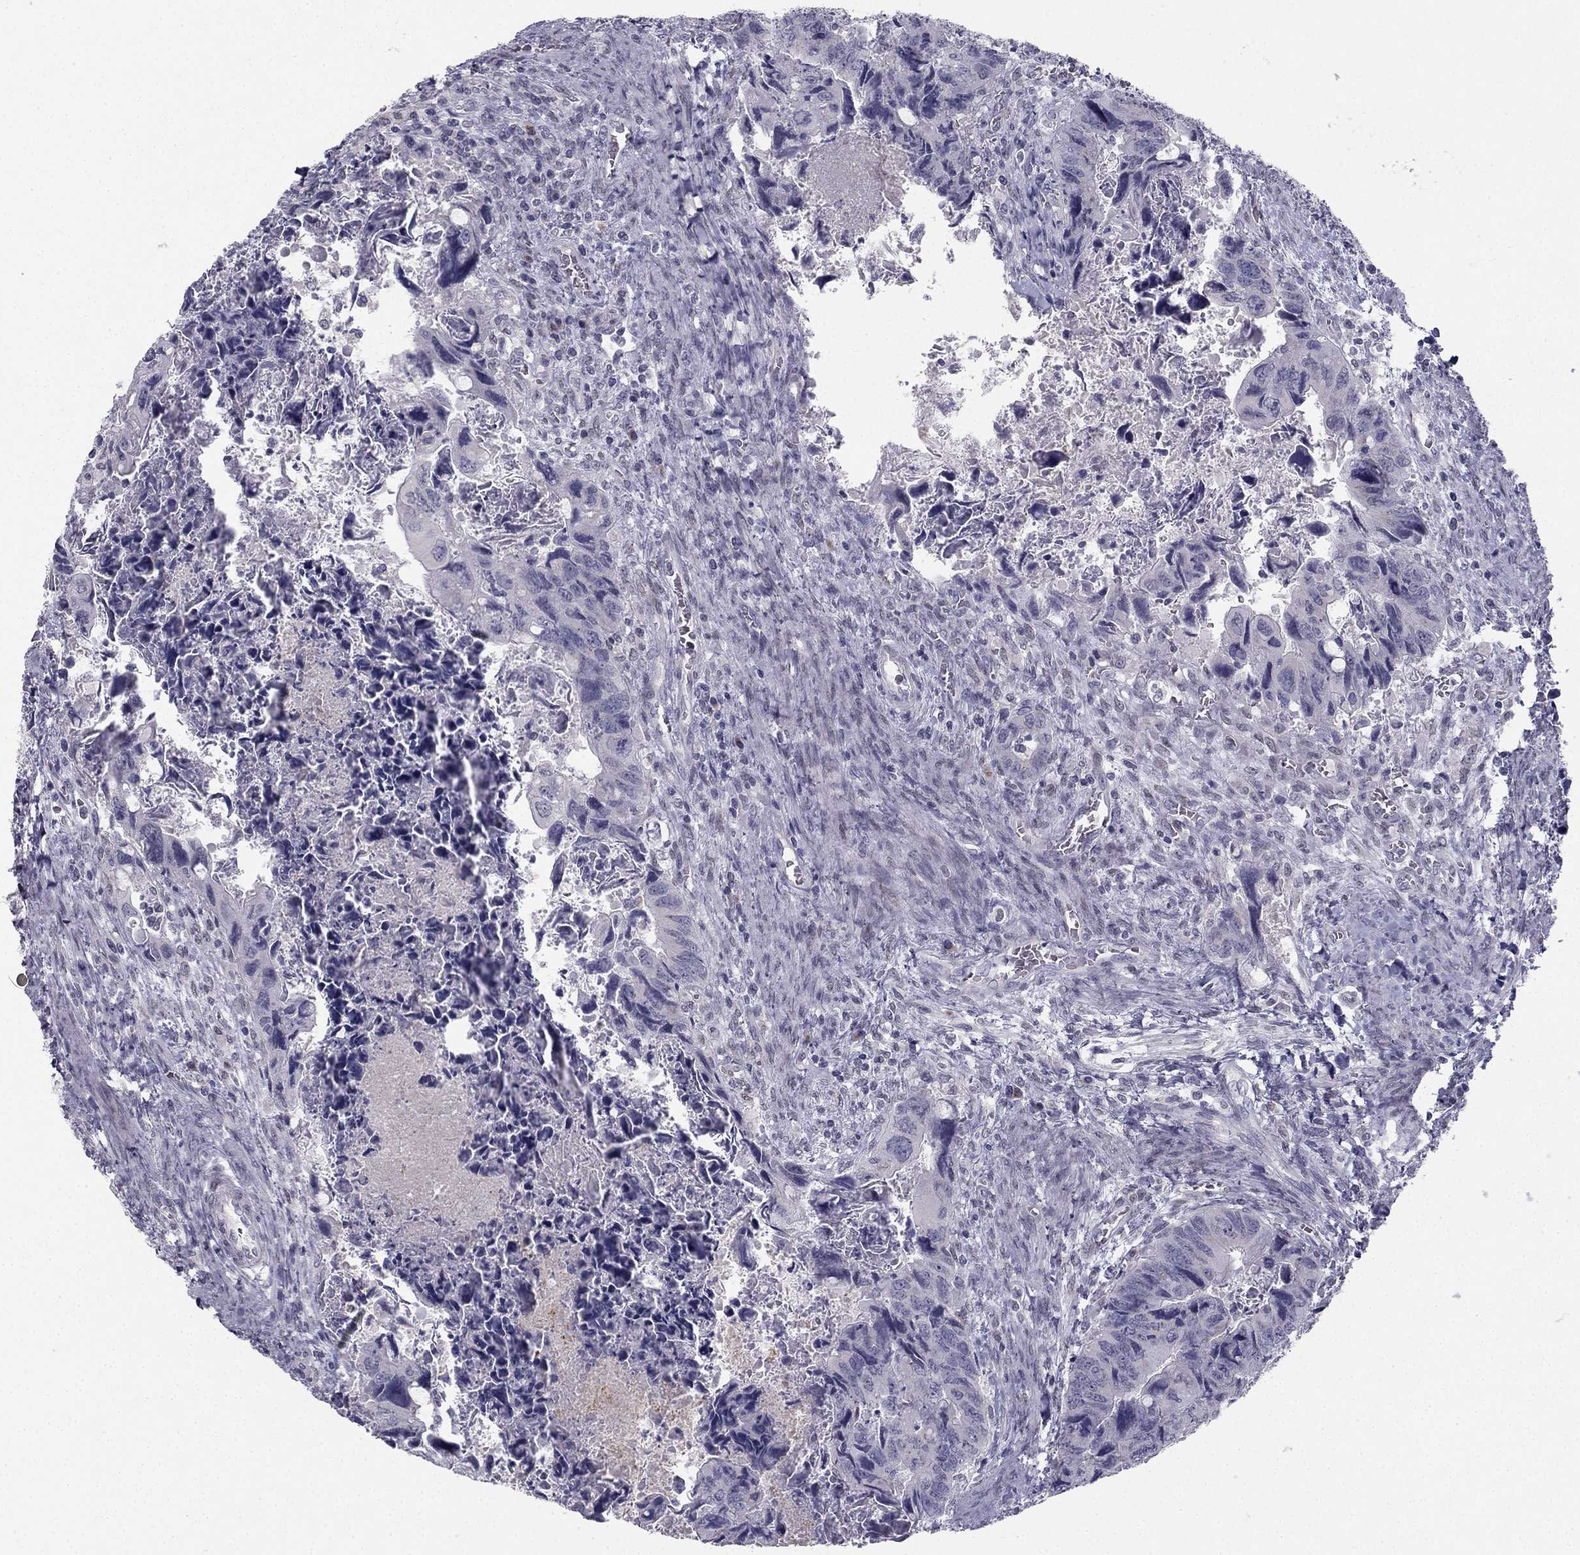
{"staining": {"intensity": "negative", "quantity": "none", "location": "none"}, "tissue": "colorectal cancer", "cell_type": "Tumor cells", "image_type": "cancer", "snomed": [{"axis": "morphology", "description": "Adenocarcinoma, NOS"}, {"axis": "topography", "description": "Rectum"}], "caption": "The histopathology image shows no significant expression in tumor cells of colorectal cancer (adenocarcinoma).", "gene": "TRPS1", "patient": {"sex": "male", "age": 62}}